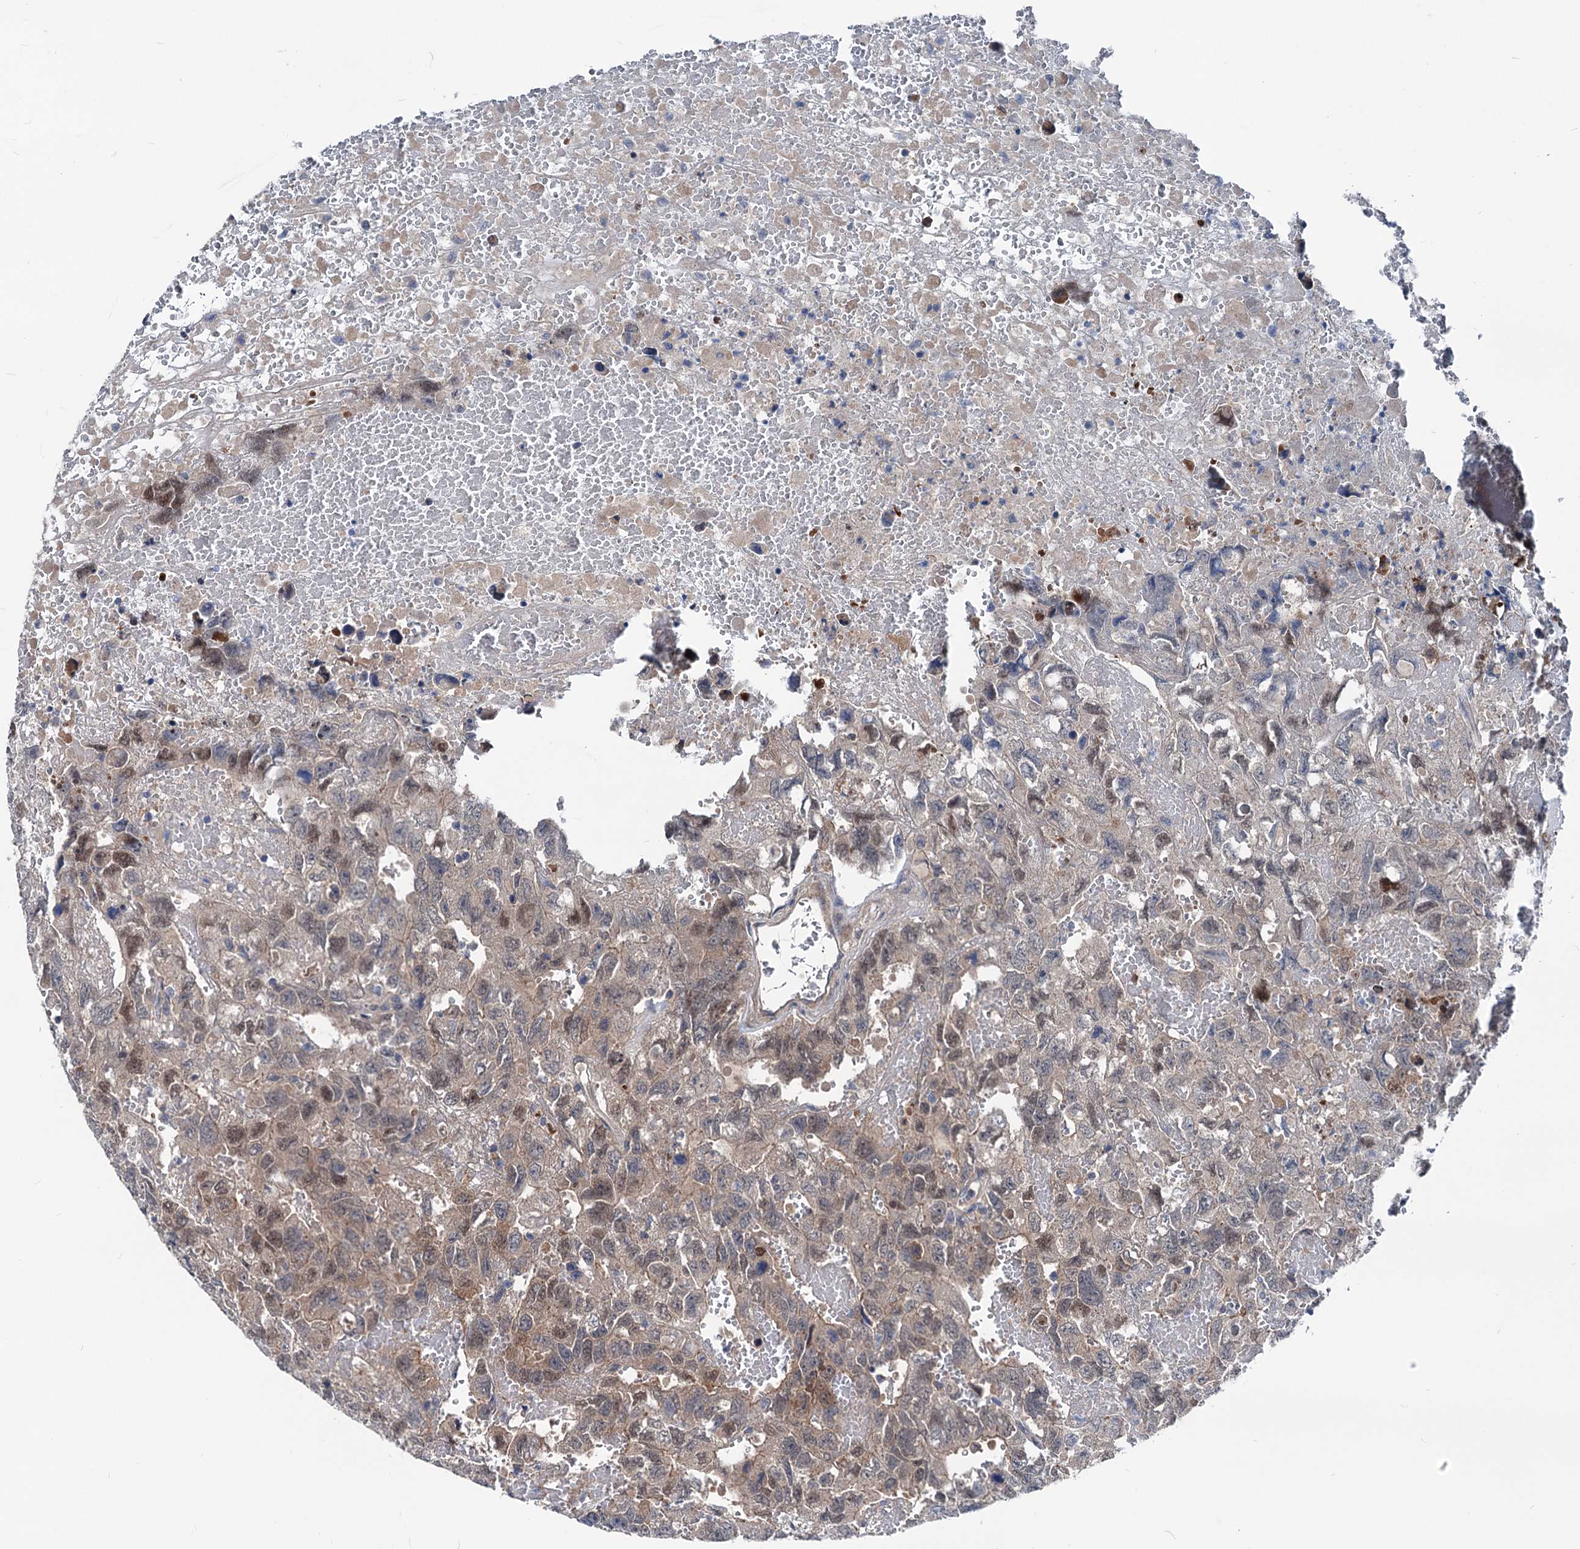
{"staining": {"intensity": "moderate", "quantity": ">75%", "location": "cytoplasmic/membranous,nuclear"}, "tissue": "testis cancer", "cell_type": "Tumor cells", "image_type": "cancer", "snomed": [{"axis": "morphology", "description": "Carcinoma, Embryonal, NOS"}, {"axis": "topography", "description": "Testis"}], "caption": "Immunohistochemistry (IHC) of human testis cancer displays medium levels of moderate cytoplasmic/membranous and nuclear positivity in approximately >75% of tumor cells.", "gene": "GLO1", "patient": {"sex": "male", "age": 45}}